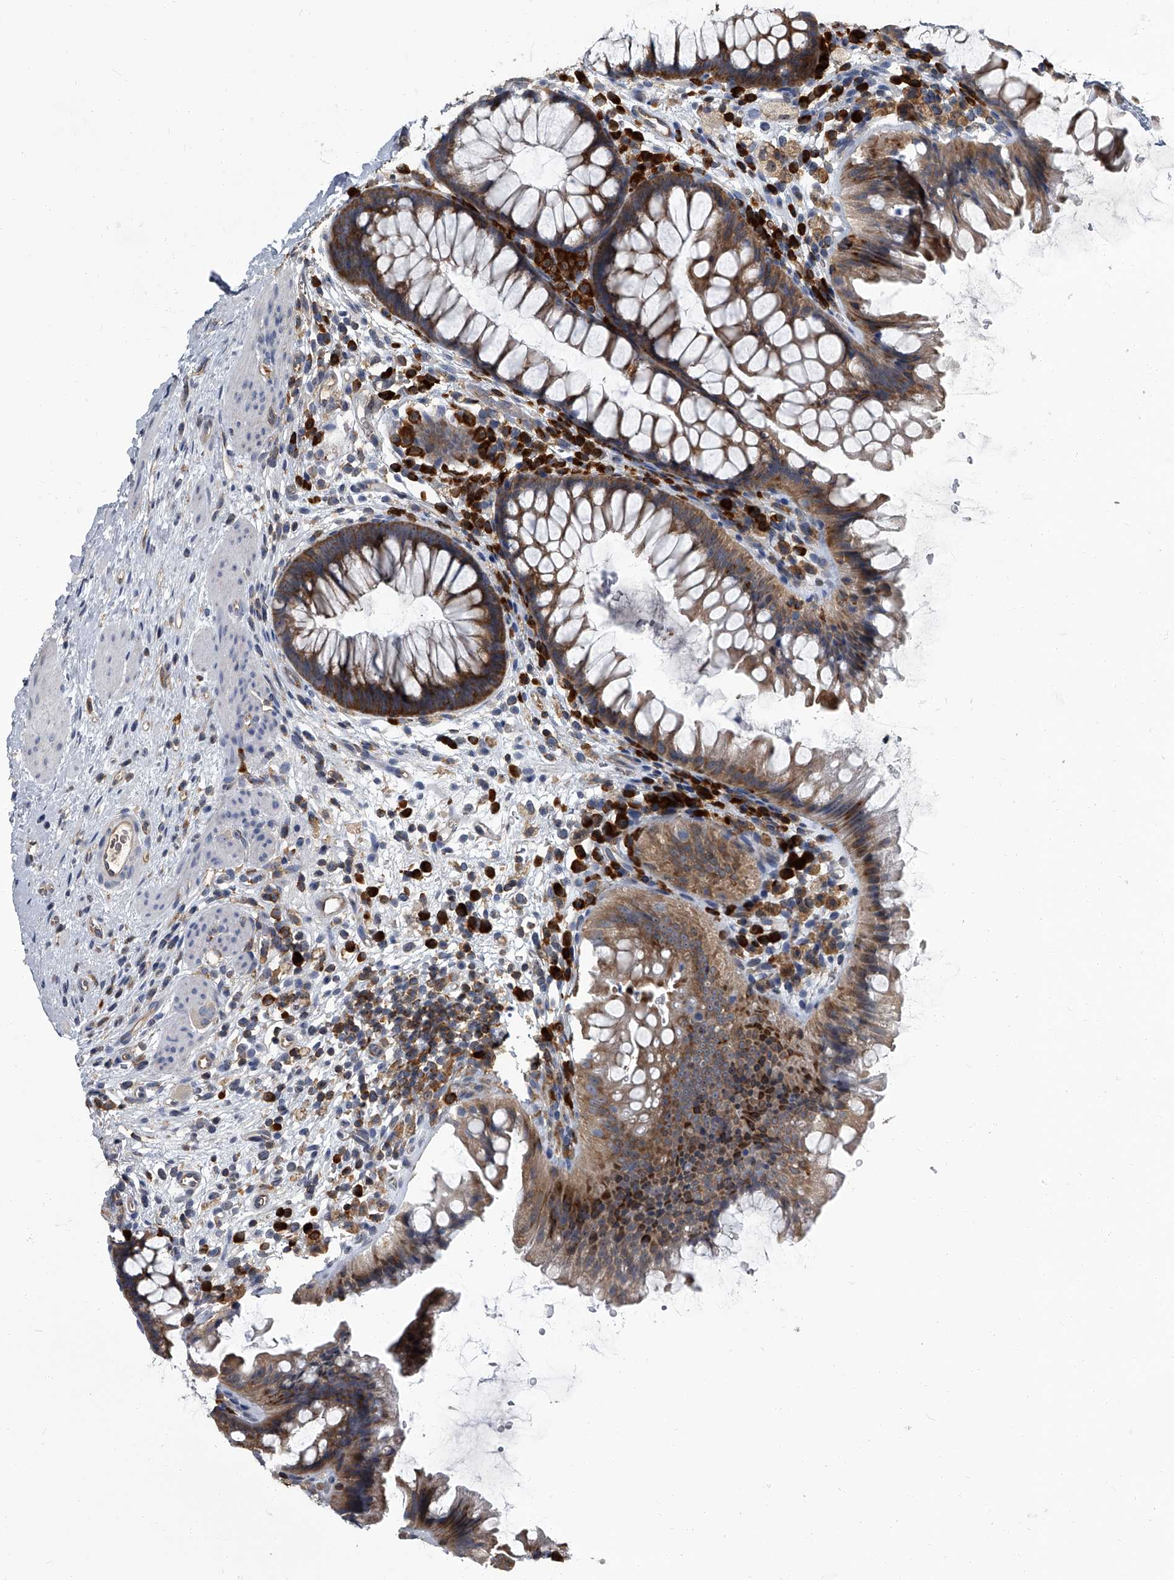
{"staining": {"intensity": "weak", "quantity": ">75%", "location": "cytoplasmic/membranous"}, "tissue": "colon", "cell_type": "Endothelial cells", "image_type": "normal", "snomed": [{"axis": "morphology", "description": "Normal tissue, NOS"}, {"axis": "topography", "description": "Colon"}], "caption": "High-magnification brightfield microscopy of unremarkable colon stained with DAB (3,3'-diaminobenzidine) (brown) and counterstained with hematoxylin (blue). endothelial cells exhibit weak cytoplasmic/membranous positivity is seen in approximately>75% of cells. The staining is performed using DAB brown chromogen to label protein expression. The nuclei are counter-stained blue using hematoxylin.", "gene": "CDV3", "patient": {"sex": "female", "age": 62}}